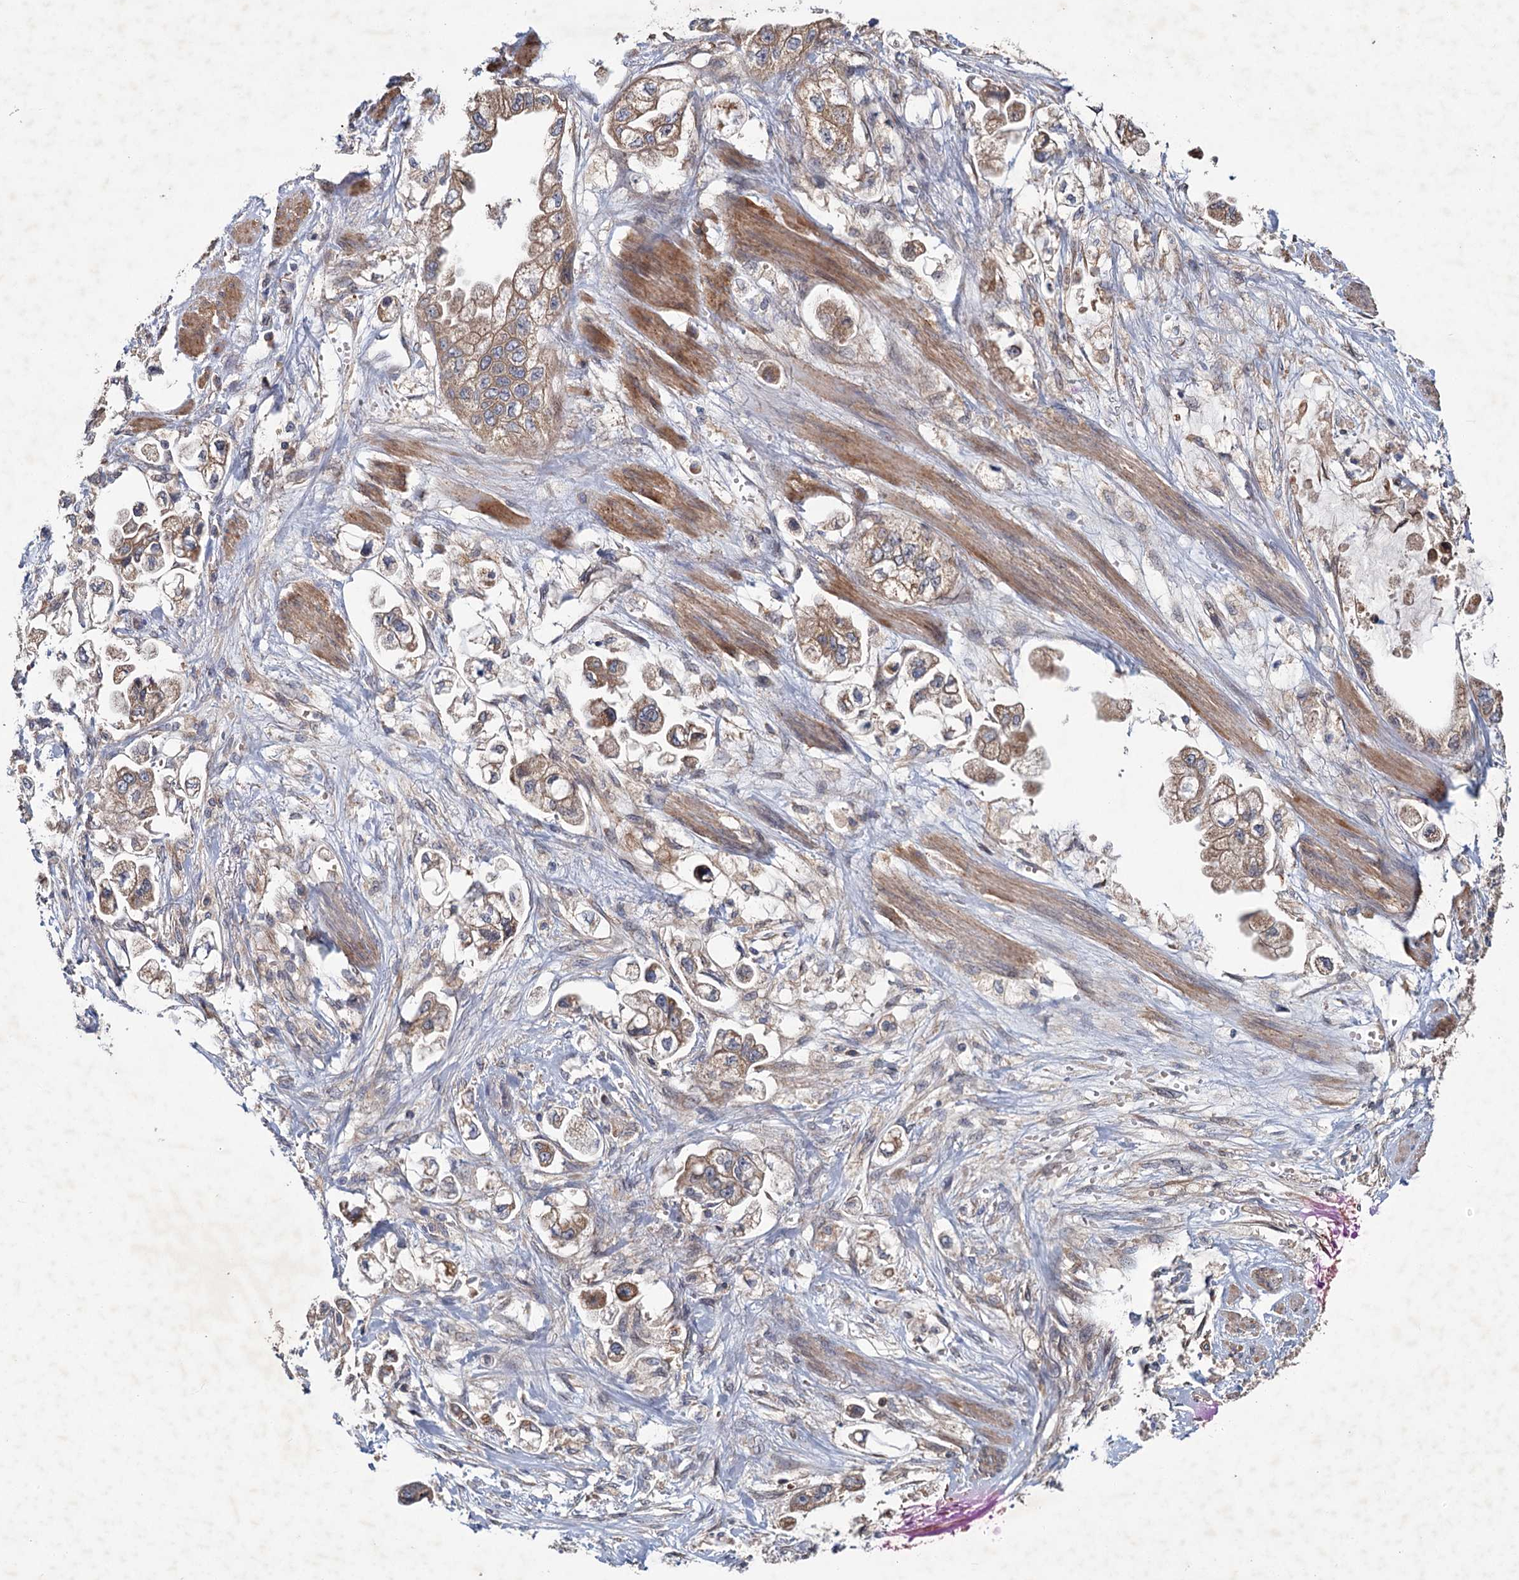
{"staining": {"intensity": "moderate", "quantity": ">75%", "location": "cytoplasmic/membranous"}, "tissue": "stomach cancer", "cell_type": "Tumor cells", "image_type": "cancer", "snomed": [{"axis": "morphology", "description": "Adenocarcinoma, NOS"}, {"axis": "topography", "description": "Stomach"}], "caption": "Protein expression analysis of human stomach cancer (adenocarcinoma) reveals moderate cytoplasmic/membranous staining in about >75% of tumor cells. The staining was performed using DAB (3,3'-diaminobenzidine) to visualize the protein expression in brown, while the nuclei were stained in blue with hematoxylin (Magnification: 20x).", "gene": "MTRR", "patient": {"sex": "male", "age": 62}}